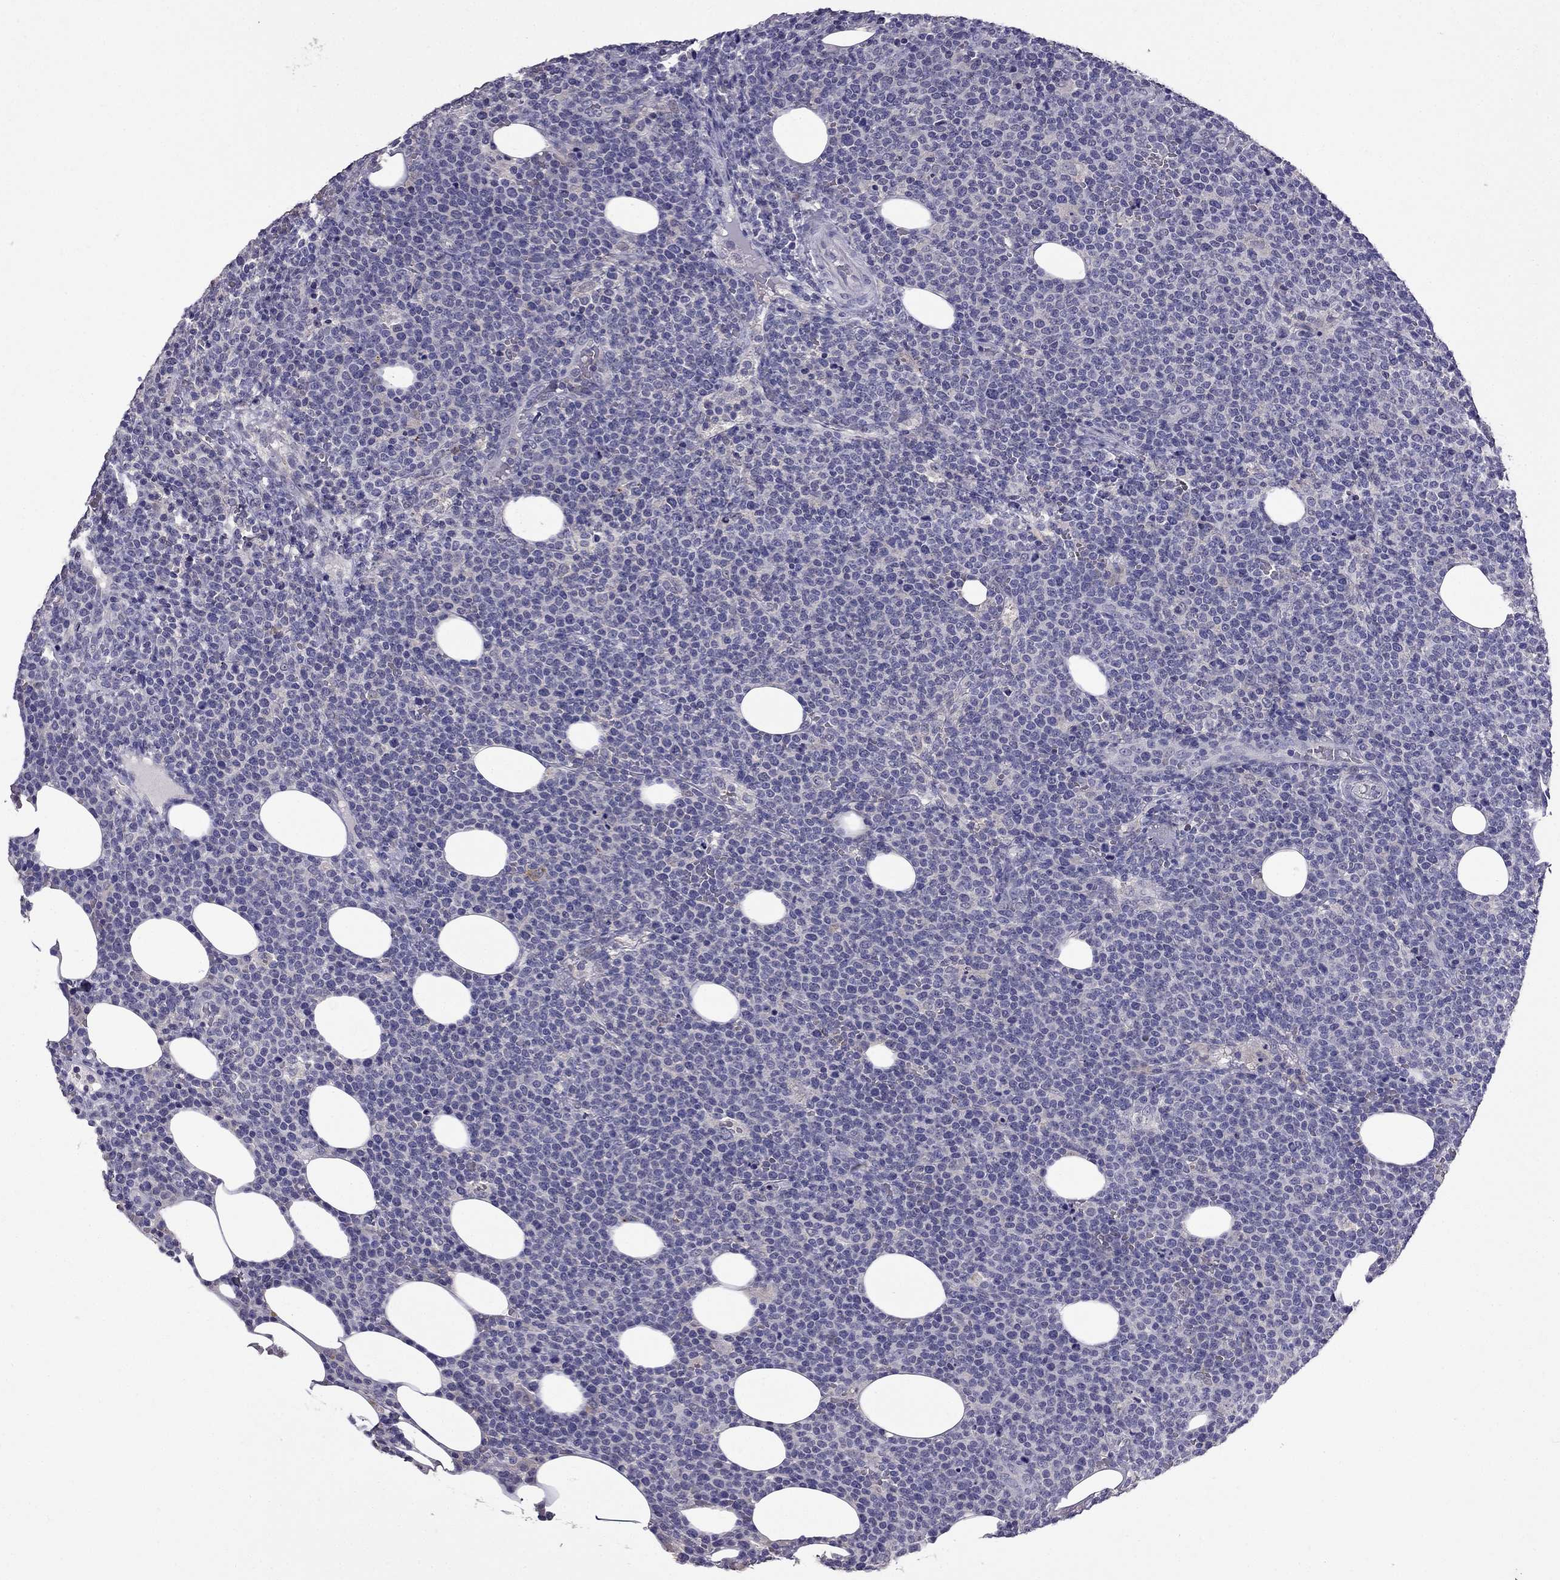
{"staining": {"intensity": "negative", "quantity": "none", "location": "none"}, "tissue": "lymphoma", "cell_type": "Tumor cells", "image_type": "cancer", "snomed": [{"axis": "morphology", "description": "Malignant lymphoma, non-Hodgkin's type, High grade"}, {"axis": "topography", "description": "Lymph node"}], "caption": "Tumor cells are negative for brown protein staining in high-grade malignant lymphoma, non-Hodgkin's type. The staining was performed using DAB to visualize the protein expression in brown, while the nuclei were stained in blue with hematoxylin (Magnification: 20x).", "gene": "AQP9", "patient": {"sex": "male", "age": 61}}